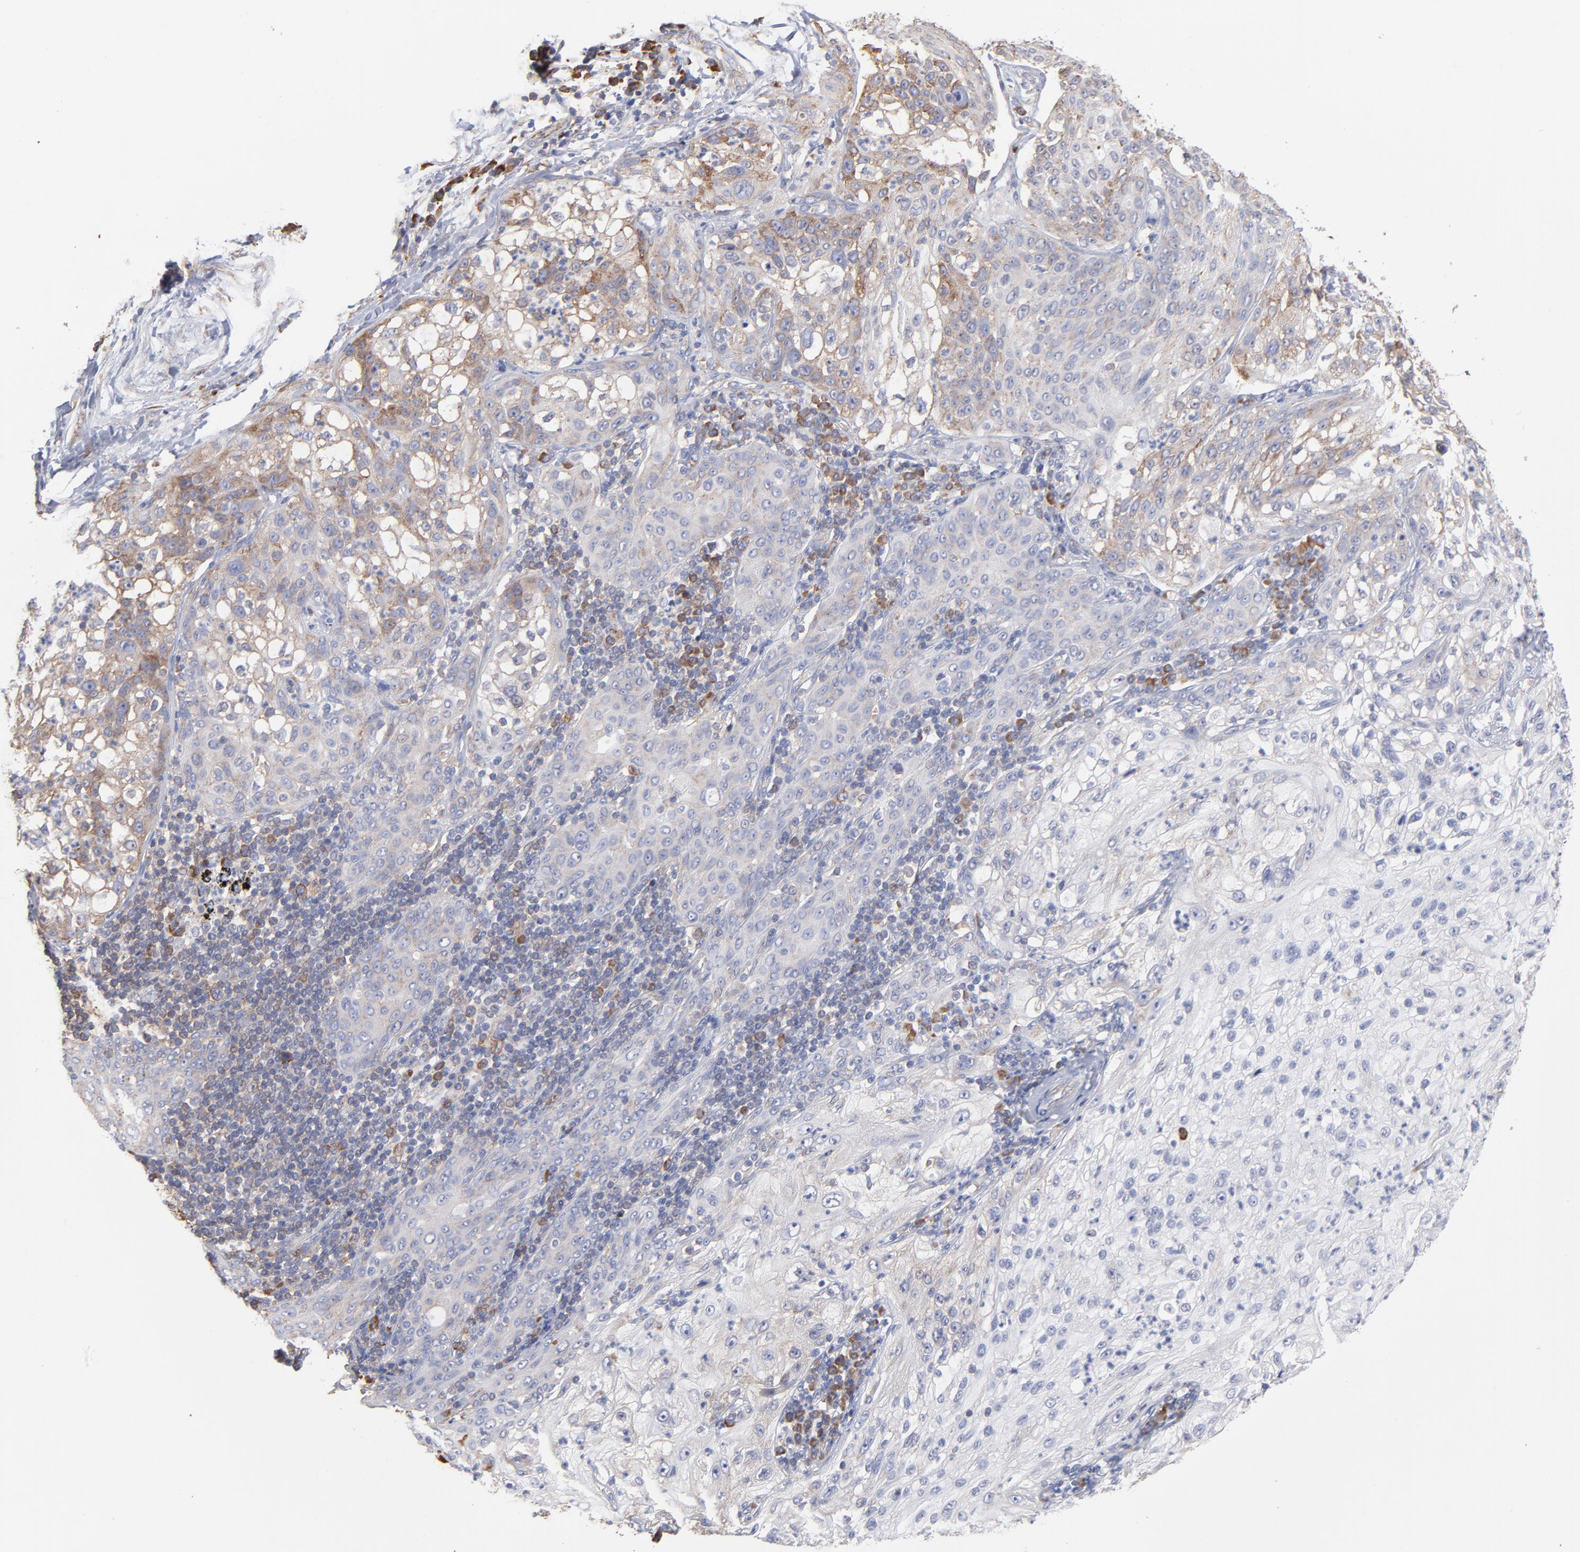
{"staining": {"intensity": "weak", "quantity": "25%-75%", "location": "cytoplasmic/membranous"}, "tissue": "lung cancer", "cell_type": "Tumor cells", "image_type": "cancer", "snomed": [{"axis": "morphology", "description": "Inflammation, NOS"}, {"axis": "morphology", "description": "Squamous cell carcinoma, NOS"}, {"axis": "topography", "description": "Lymph node"}, {"axis": "topography", "description": "Soft tissue"}, {"axis": "topography", "description": "Lung"}], "caption": "Immunohistochemical staining of human lung squamous cell carcinoma demonstrates low levels of weak cytoplasmic/membranous staining in approximately 25%-75% of tumor cells.", "gene": "RPL3", "patient": {"sex": "male", "age": 66}}